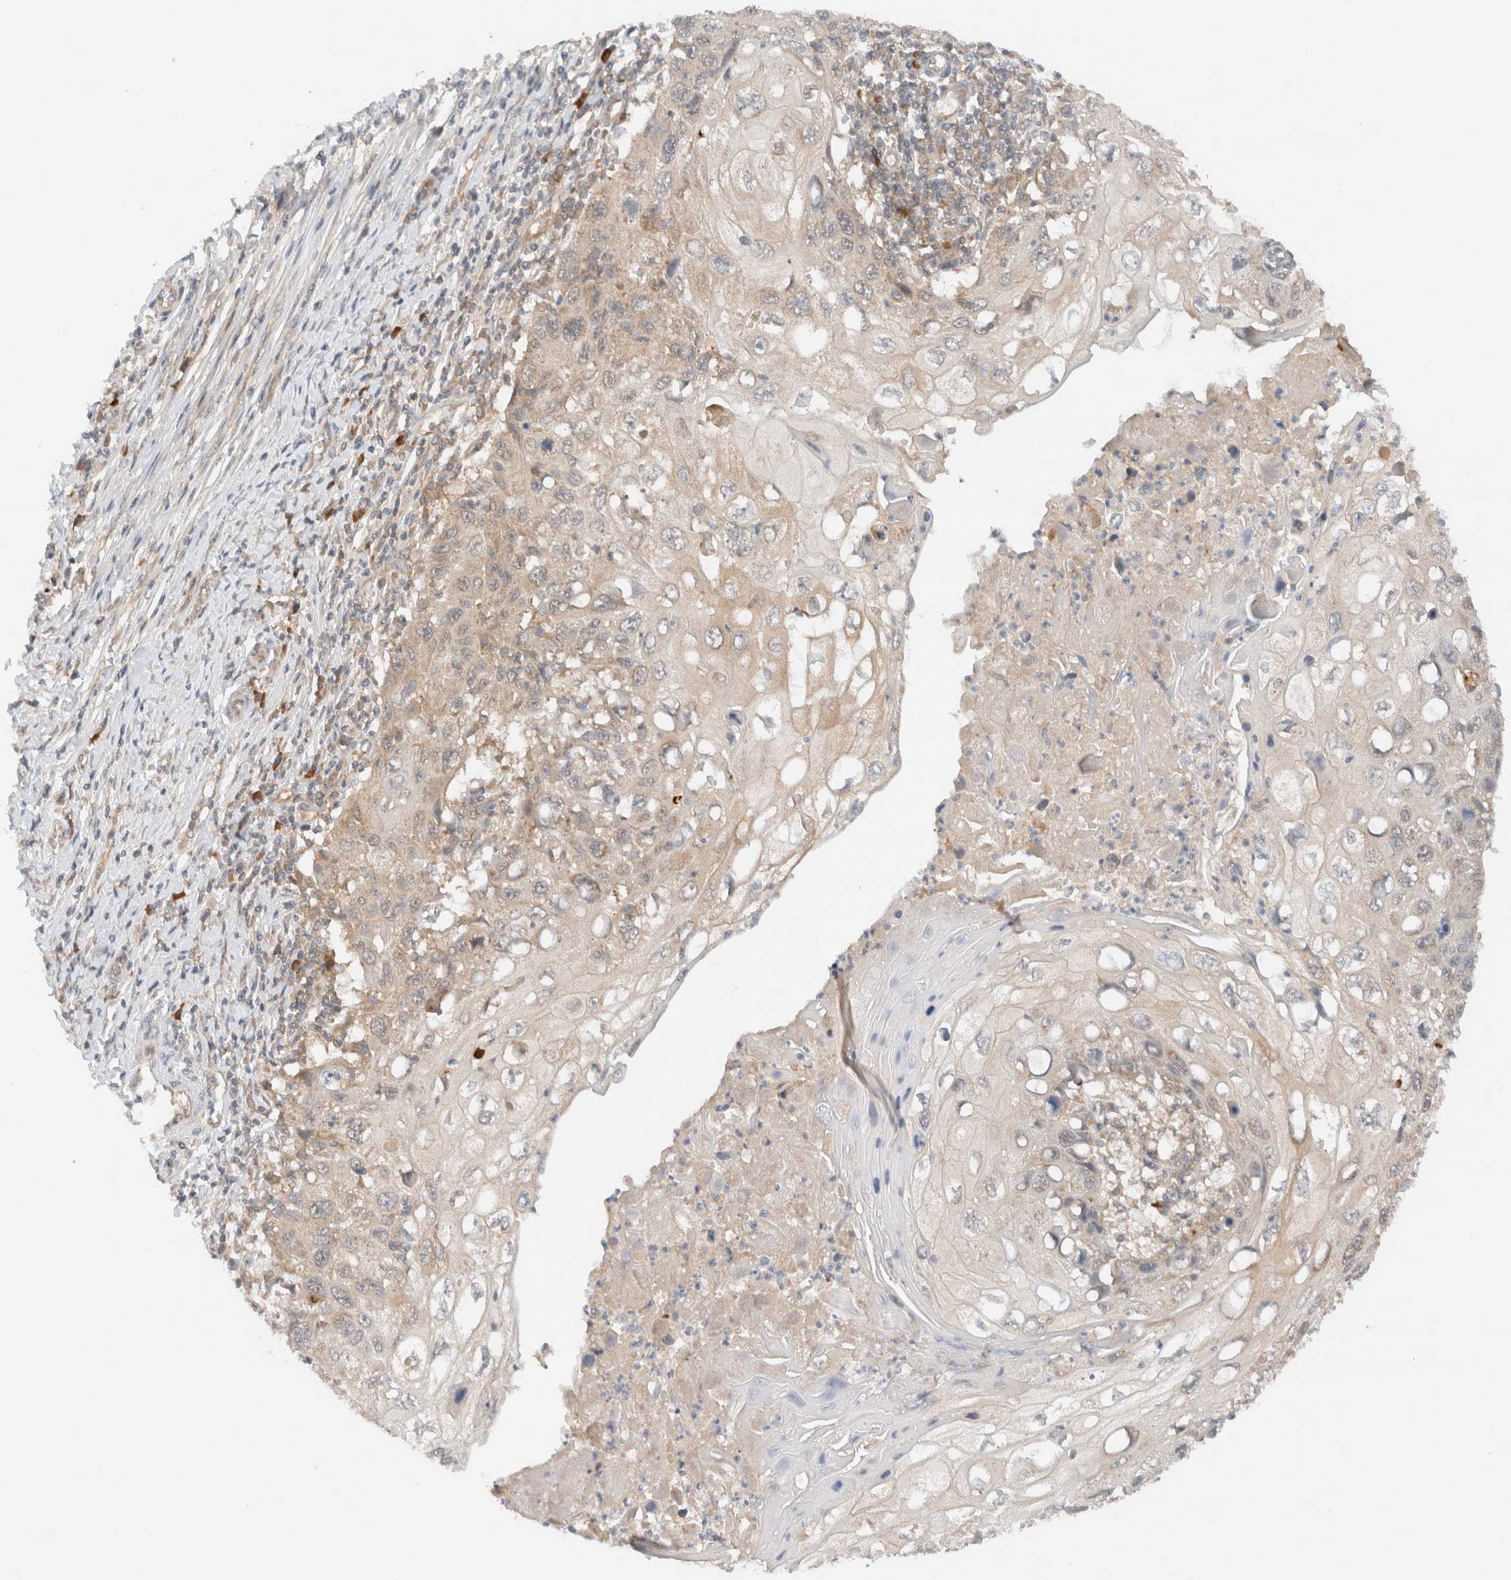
{"staining": {"intensity": "weak", "quantity": ">75%", "location": "cytoplasmic/membranous"}, "tissue": "cervical cancer", "cell_type": "Tumor cells", "image_type": "cancer", "snomed": [{"axis": "morphology", "description": "Squamous cell carcinoma, NOS"}, {"axis": "topography", "description": "Cervix"}], "caption": "Immunohistochemistry (DAB) staining of cervical cancer (squamous cell carcinoma) exhibits weak cytoplasmic/membranous protein expression in about >75% of tumor cells.", "gene": "ARFGEF2", "patient": {"sex": "female", "age": 70}}